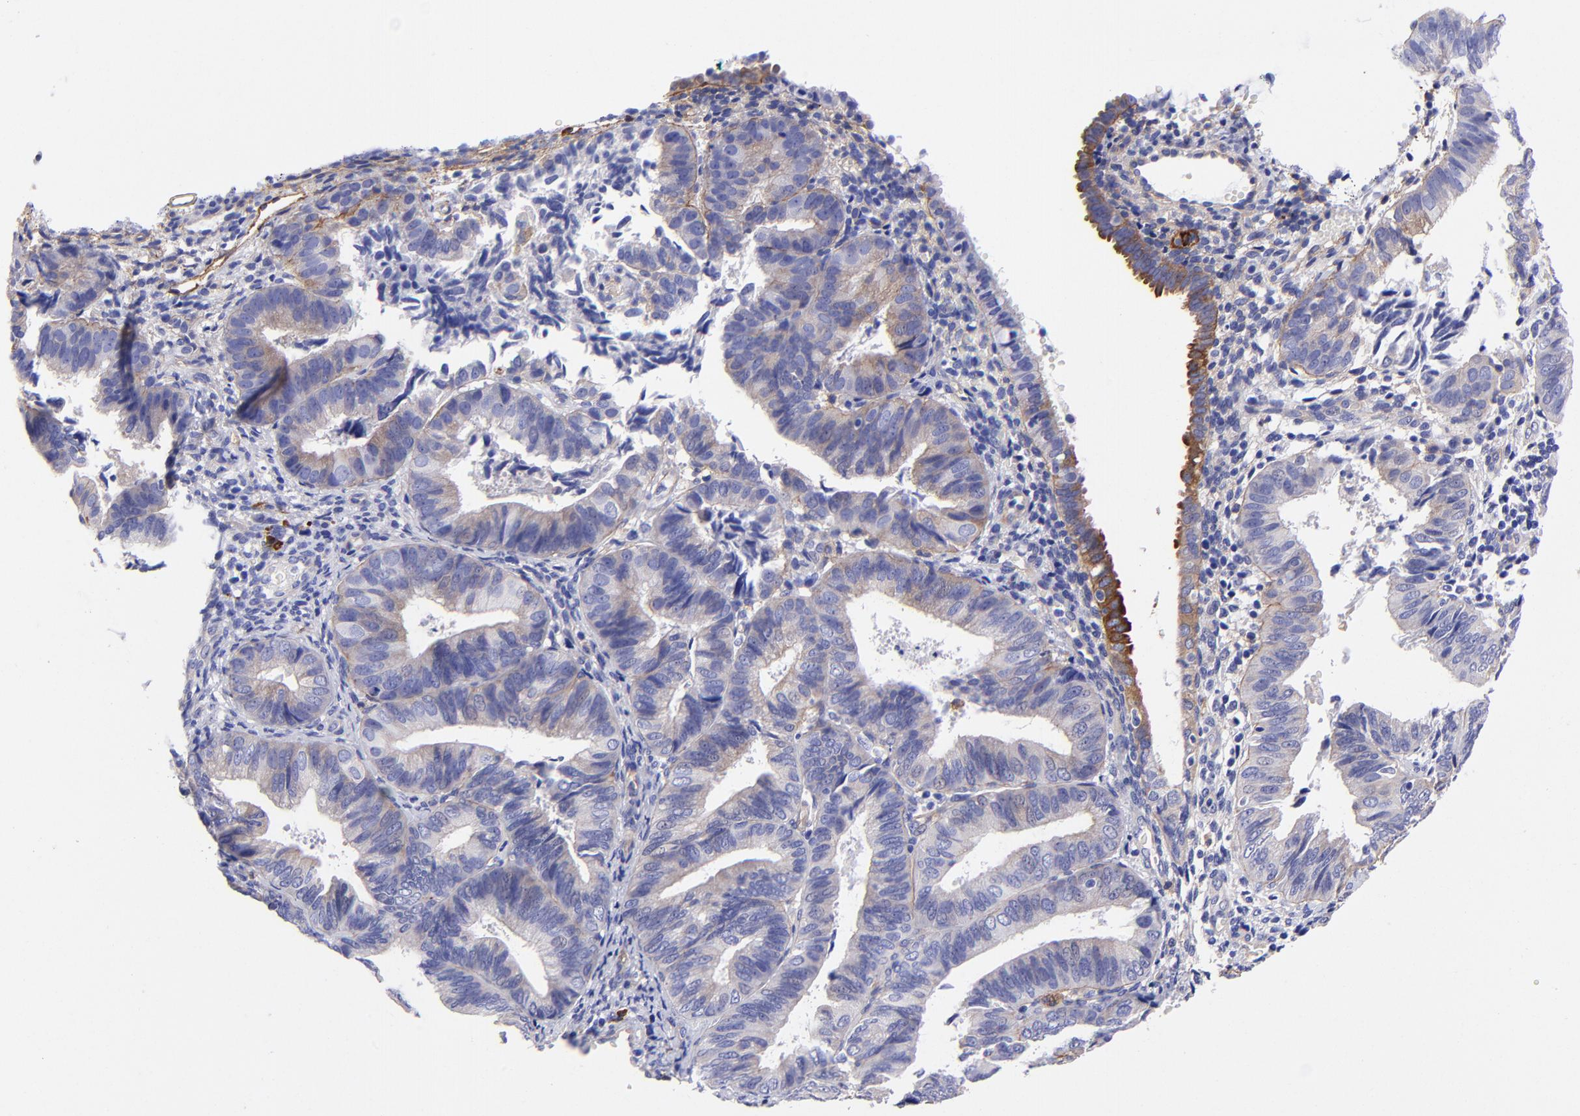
{"staining": {"intensity": "moderate", "quantity": "<25%", "location": "cytoplasmic/membranous"}, "tissue": "endometrial cancer", "cell_type": "Tumor cells", "image_type": "cancer", "snomed": [{"axis": "morphology", "description": "Adenocarcinoma, NOS"}, {"axis": "topography", "description": "Endometrium"}], "caption": "Protein expression analysis of endometrial cancer (adenocarcinoma) shows moderate cytoplasmic/membranous expression in approximately <25% of tumor cells.", "gene": "PPFIBP1", "patient": {"sex": "female", "age": 63}}